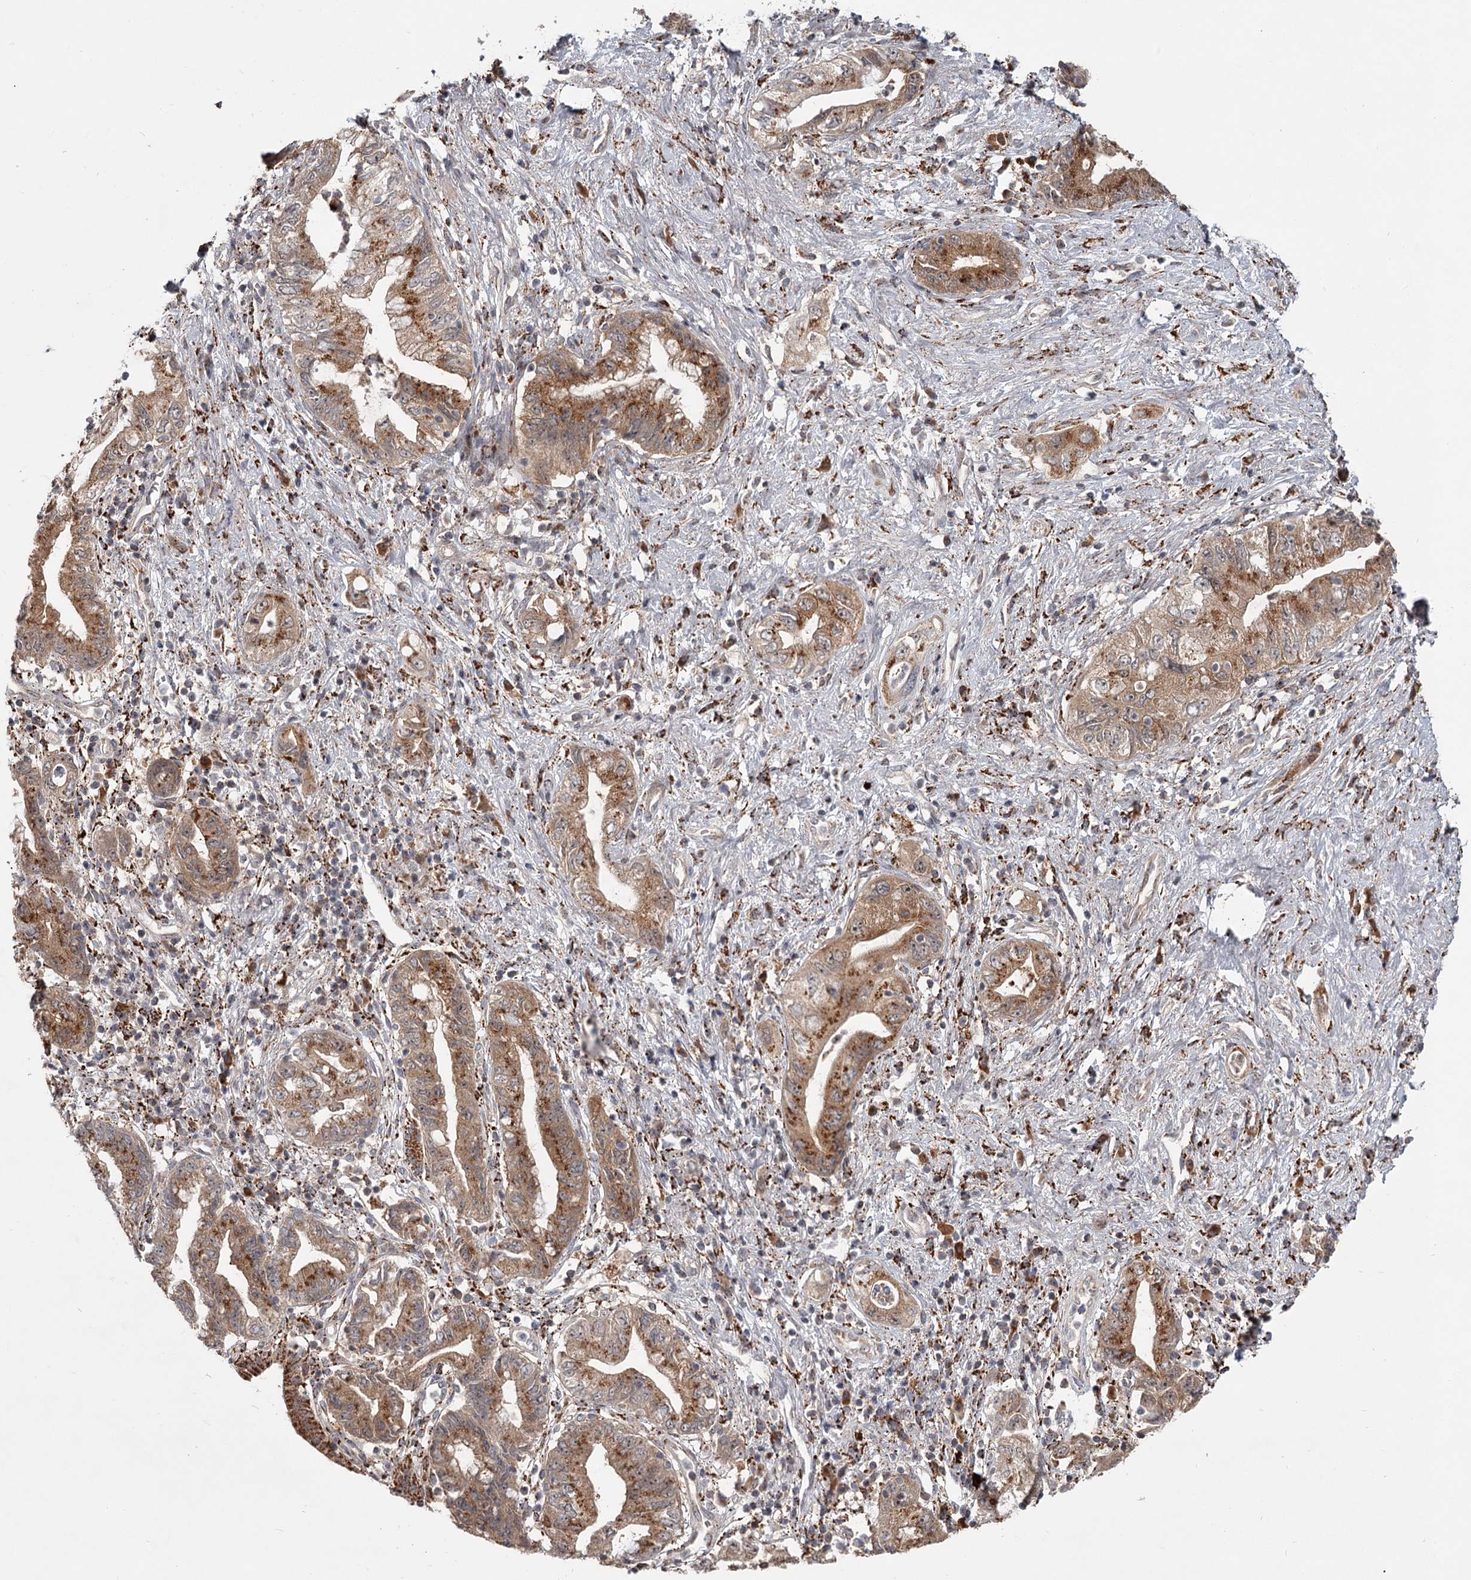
{"staining": {"intensity": "moderate", "quantity": ">75%", "location": "cytoplasmic/membranous"}, "tissue": "pancreatic cancer", "cell_type": "Tumor cells", "image_type": "cancer", "snomed": [{"axis": "morphology", "description": "Adenocarcinoma, NOS"}, {"axis": "topography", "description": "Pancreas"}], "caption": "Tumor cells reveal medium levels of moderate cytoplasmic/membranous staining in about >75% of cells in pancreatic cancer. (DAB IHC with brightfield microscopy, high magnification).", "gene": "CDC123", "patient": {"sex": "female", "age": 73}}